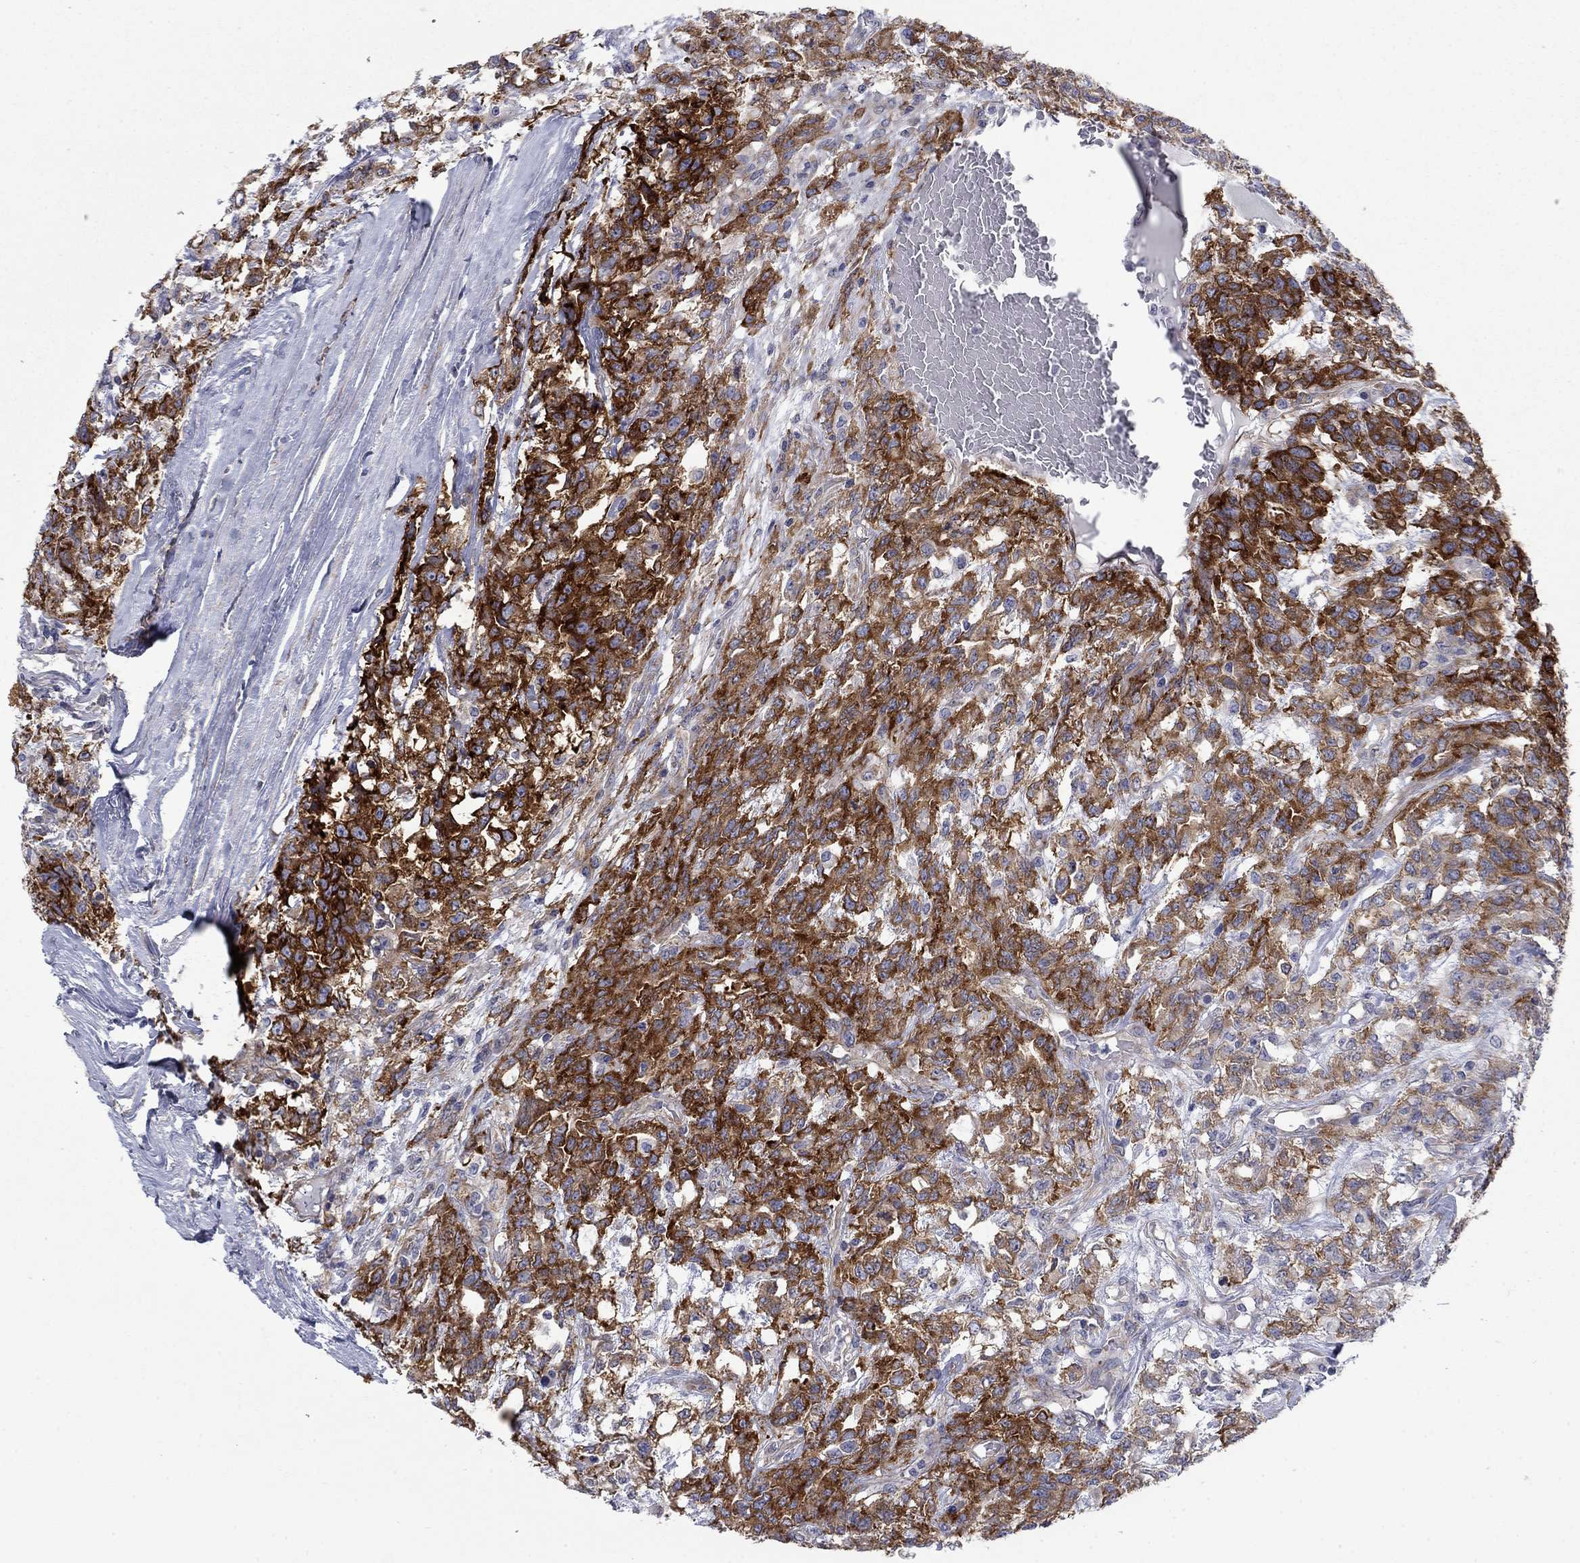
{"staining": {"intensity": "strong", "quantity": ">75%", "location": "cytoplasmic/membranous"}, "tissue": "testis cancer", "cell_type": "Tumor cells", "image_type": "cancer", "snomed": [{"axis": "morphology", "description": "Seminoma, NOS"}, {"axis": "topography", "description": "Testis"}], "caption": "Seminoma (testis) stained with DAB (3,3'-diaminobenzidine) IHC shows high levels of strong cytoplasmic/membranous expression in about >75% of tumor cells. Ihc stains the protein in brown and the nuclei are stained blue.", "gene": "FXR1", "patient": {"sex": "male", "age": 52}}